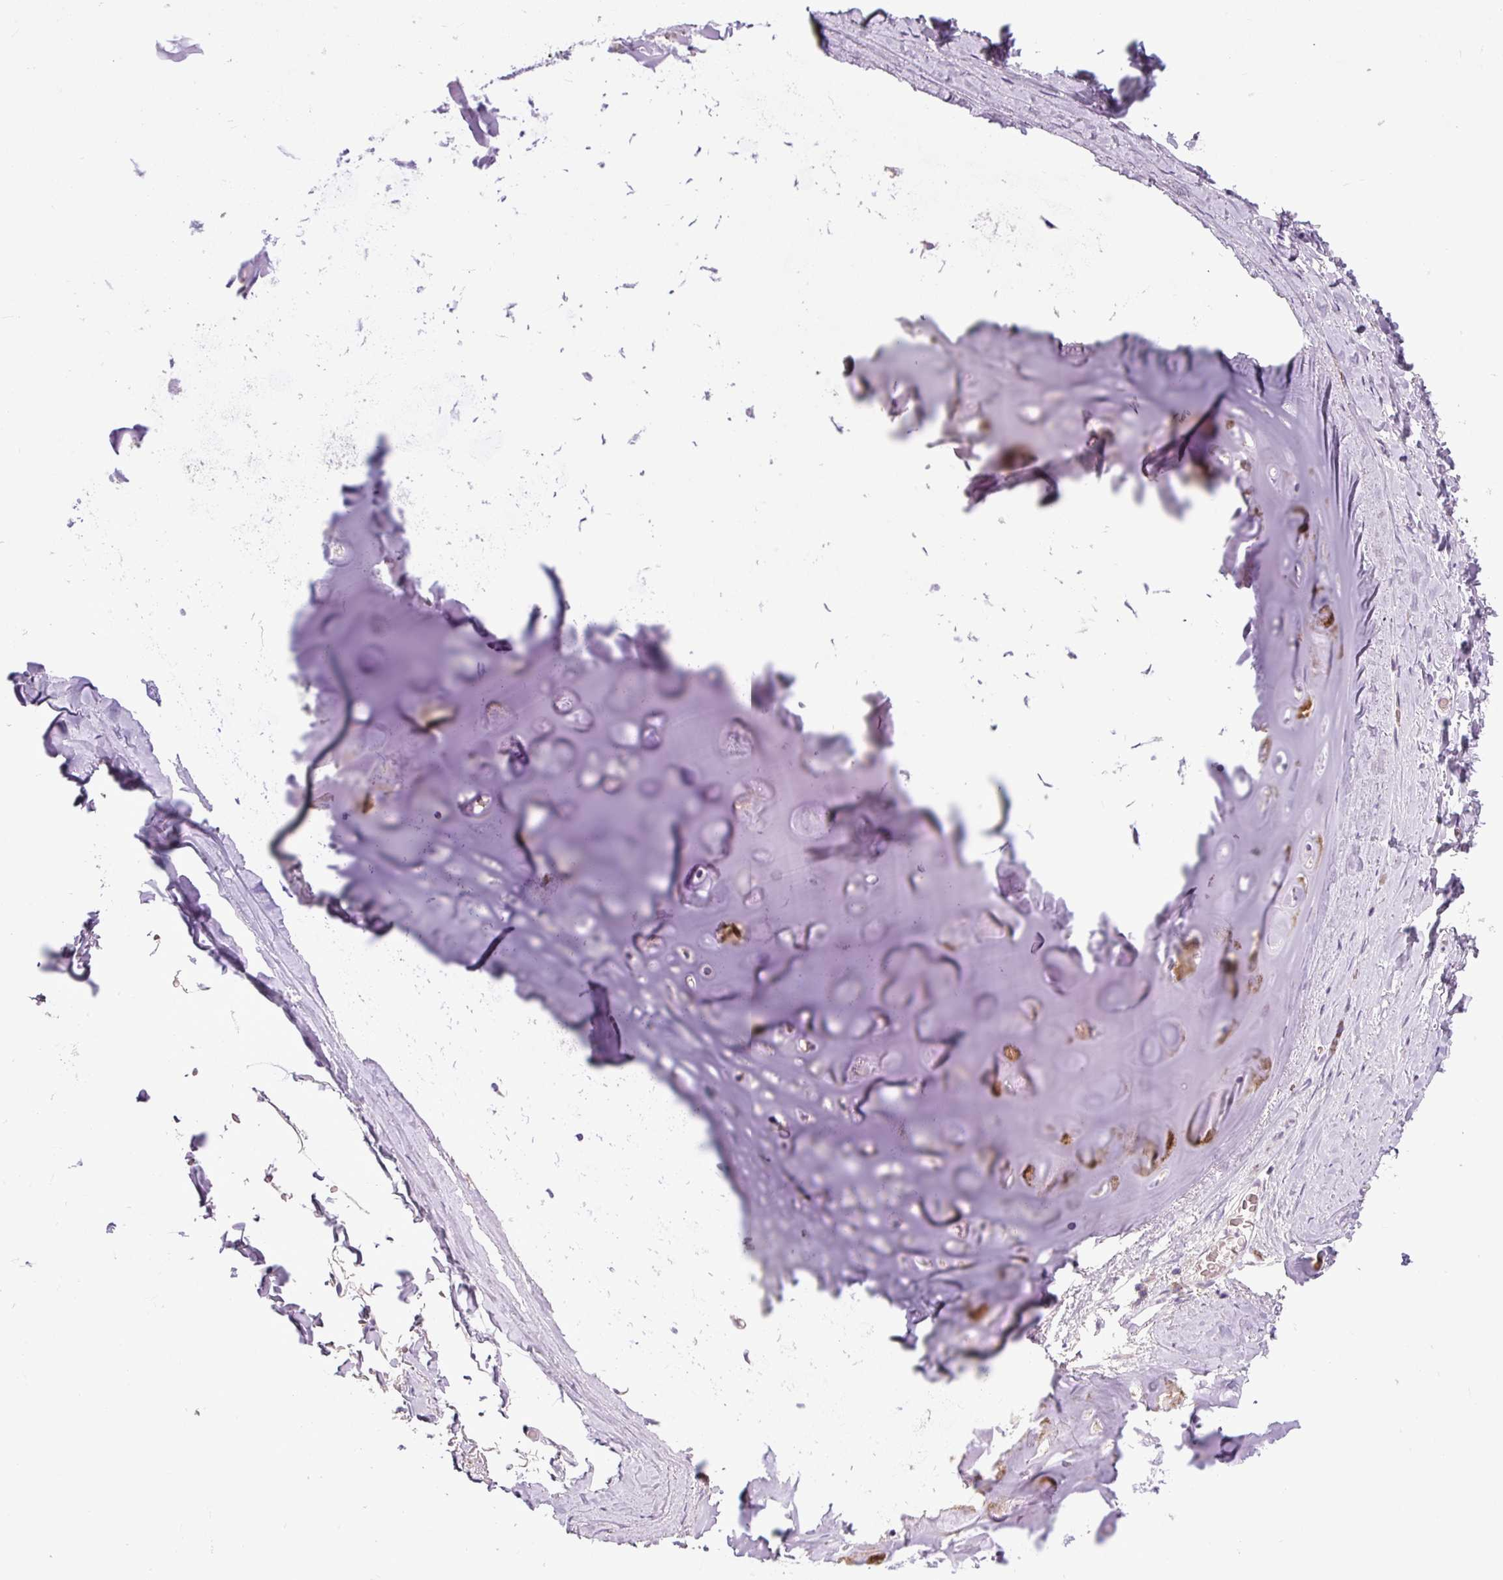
{"staining": {"intensity": "moderate", "quantity": "25%-75%", "location": "cytoplasmic/membranous"}, "tissue": "soft tissue", "cell_type": "Chondrocytes", "image_type": "normal", "snomed": [{"axis": "morphology", "description": "Normal tissue, NOS"}, {"axis": "topography", "description": "Cartilage tissue"}, {"axis": "topography", "description": "Bronchus"}, {"axis": "topography", "description": "Peripheral nerve tissue"}], "caption": "Brown immunohistochemical staining in benign soft tissue demonstrates moderate cytoplasmic/membranous expression in about 25%-75% of chondrocytes. The staining is performed using DAB brown chromogen to label protein expression. The nuclei are counter-stained blue using hematoxylin.", "gene": "TM2D3", "patient": {"sex": "male", "age": 67}}